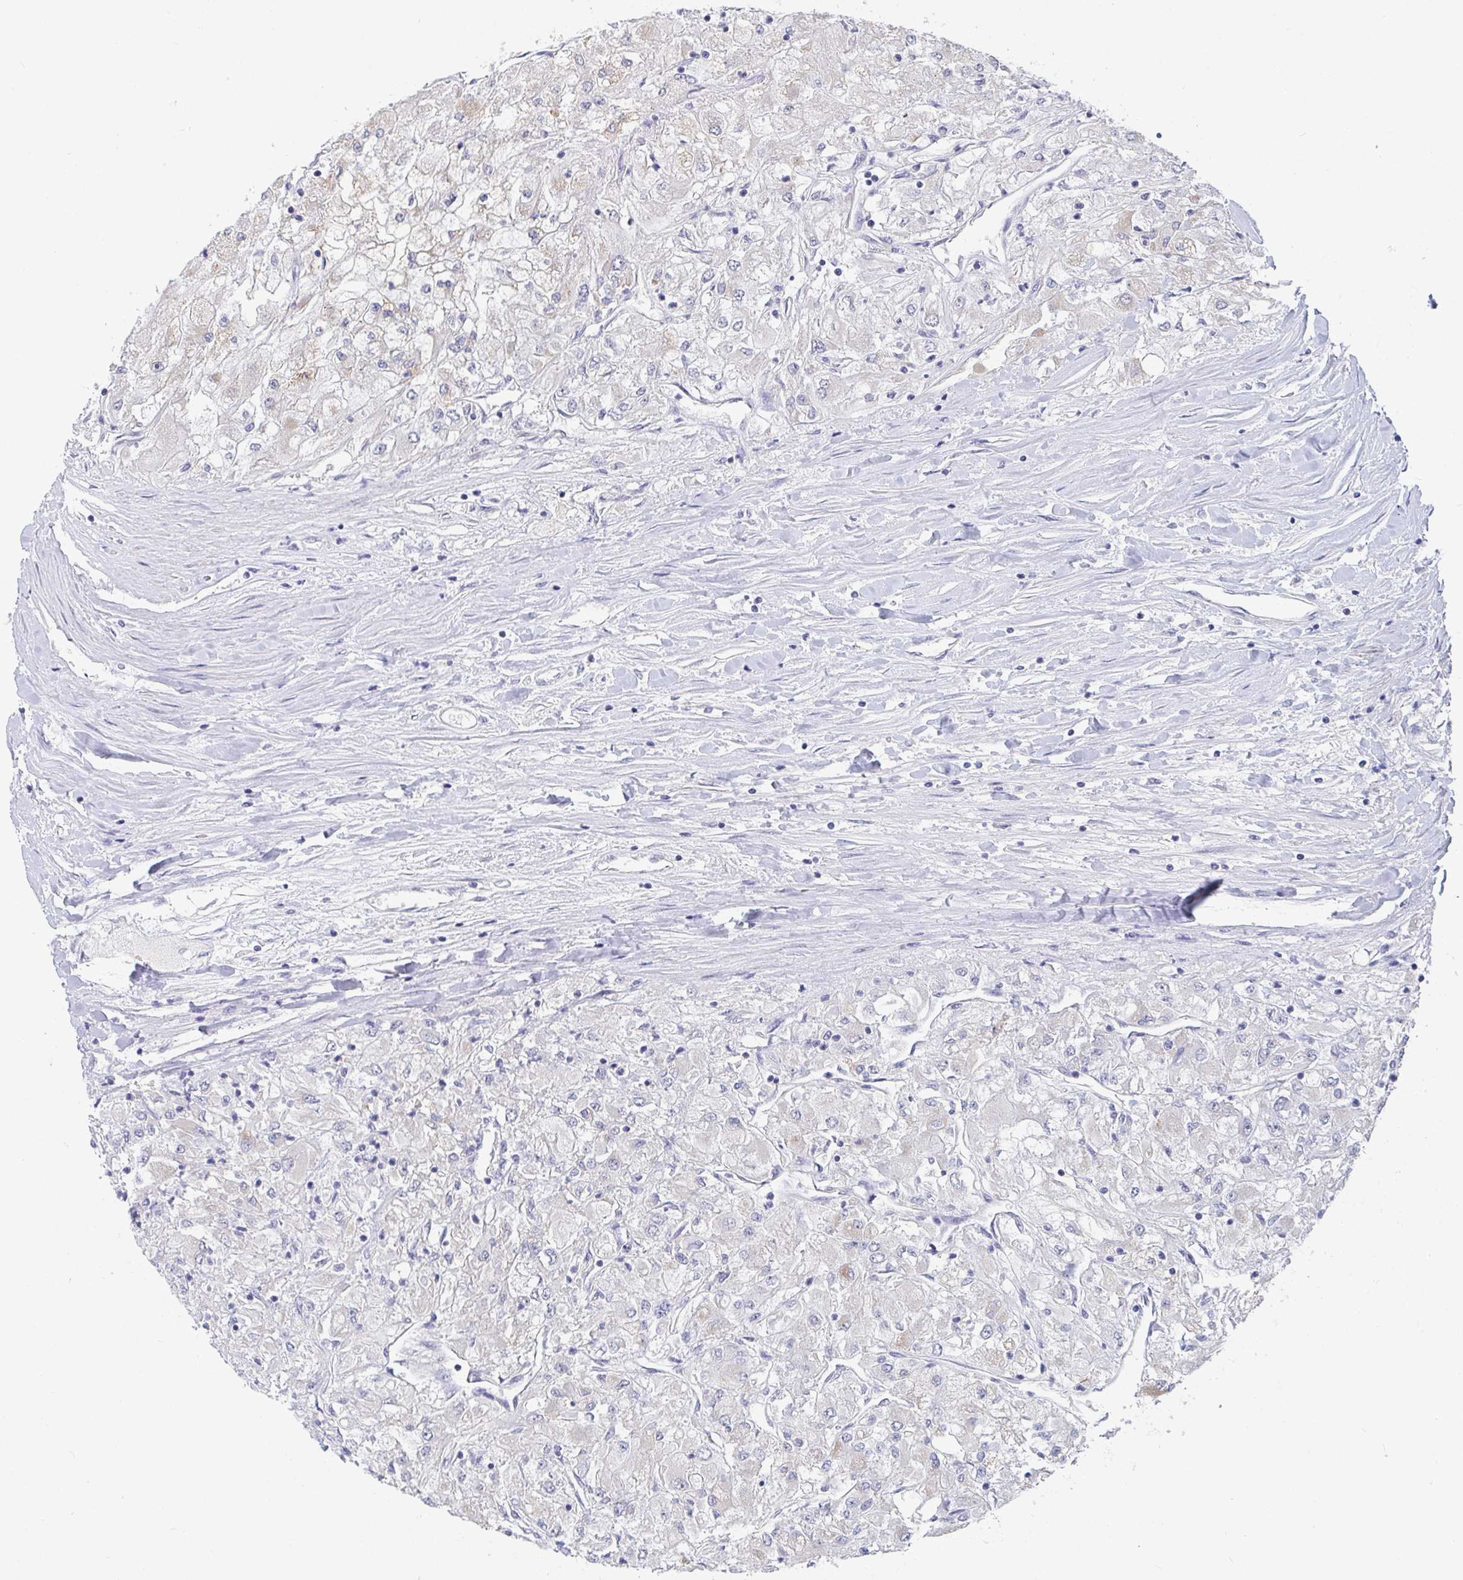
{"staining": {"intensity": "negative", "quantity": "none", "location": "none"}, "tissue": "renal cancer", "cell_type": "Tumor cells", "image_type": "cancer", "snomed": [{"axis": "morphology", "description": "Adenocarcinoma, NOS"}, {"axis": "topography", "description": "Kidney"}], "caption": "A high-resolution micrograph shows IHC staining of adenocarcinoma (renal), which exhibits no significant staining in tumor cells.", "gene": "FAM156B", "patient": {"sex": "male", "age": 80}}